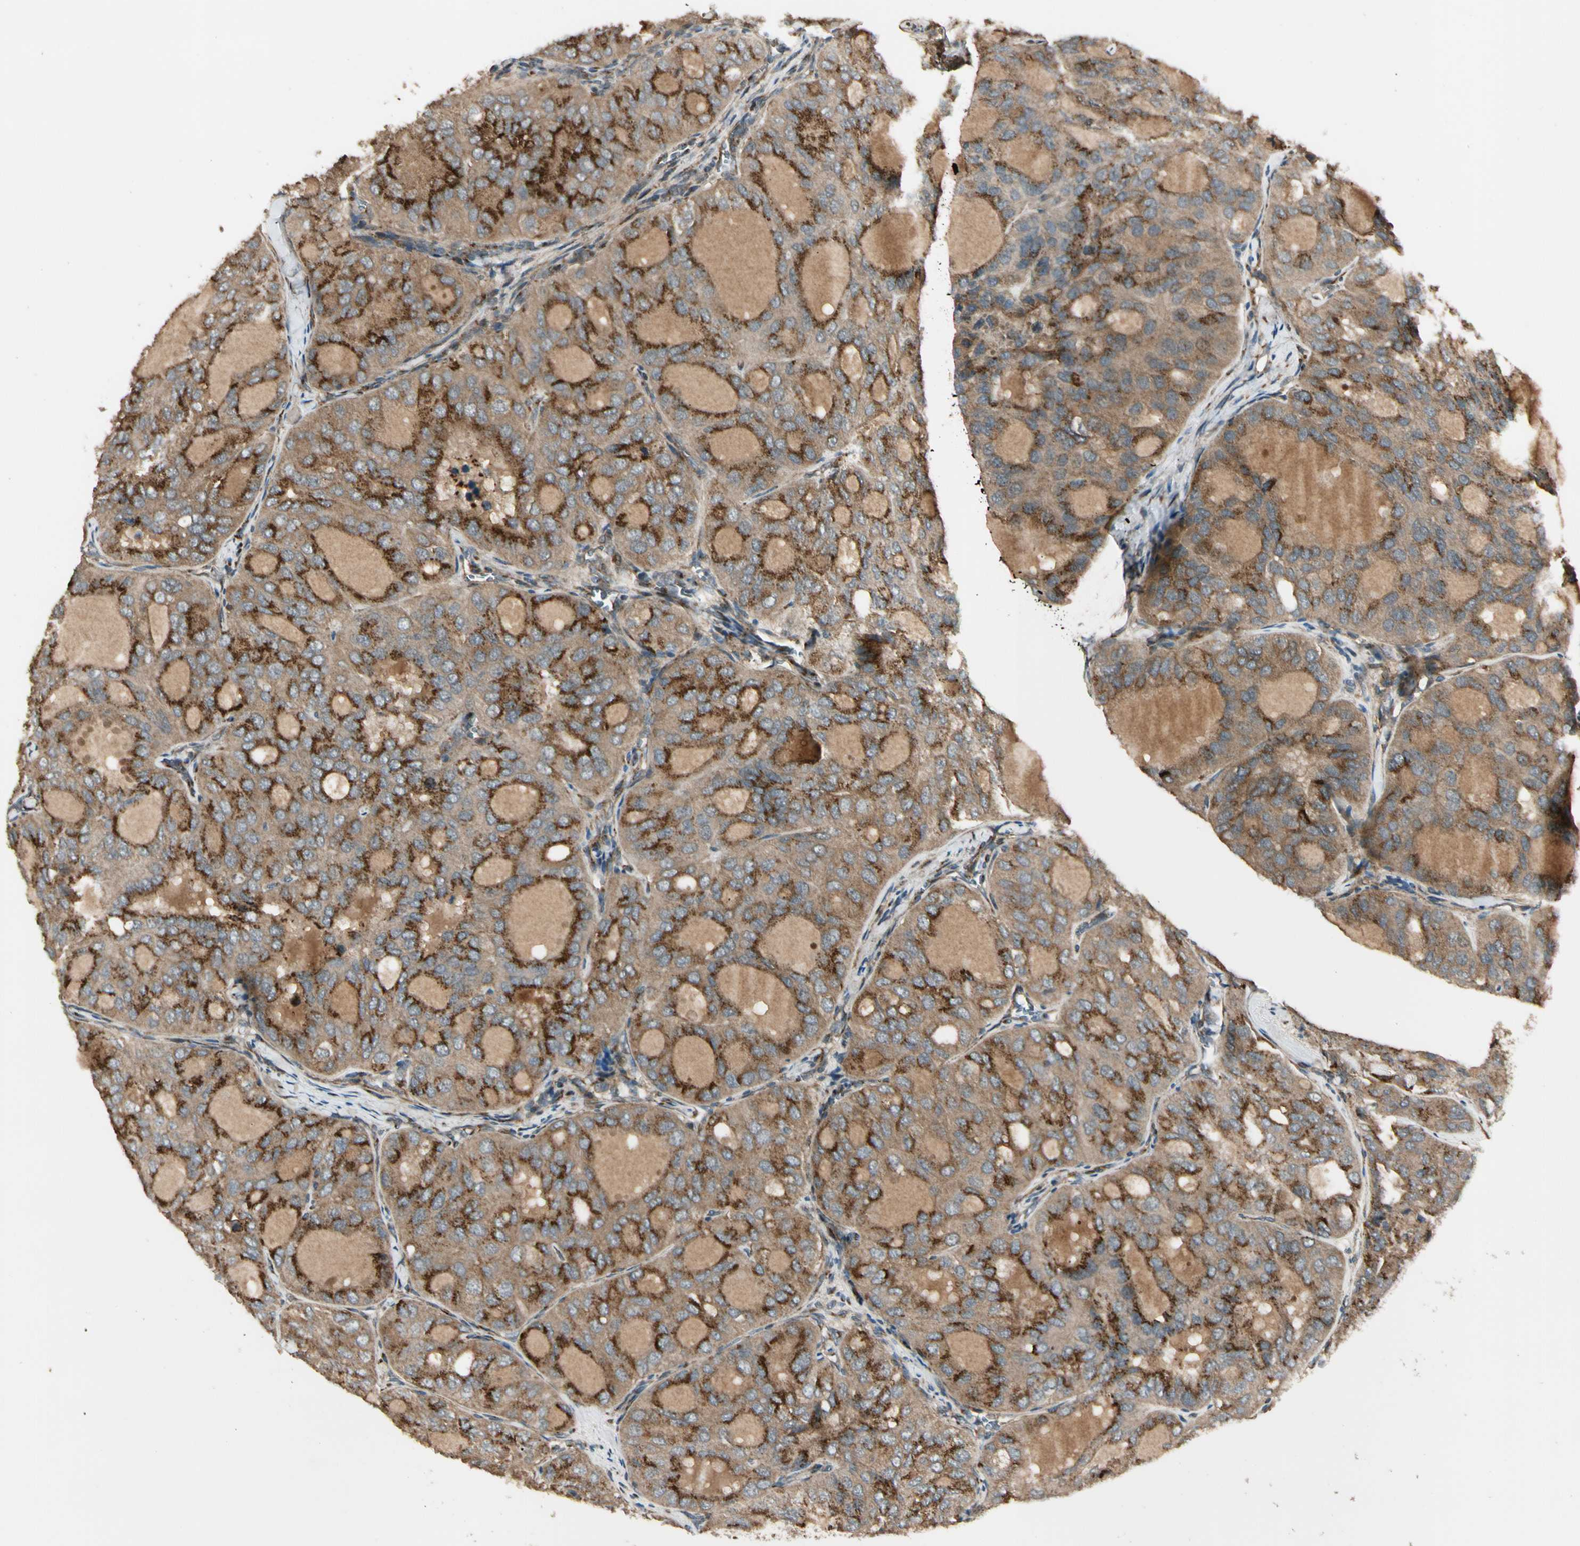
{"staining": {"intensity": "strong", "quantity": ">75%", "location": "cytoplasmic/membranous"}, "tissue": "thyroid cancer", "cell_type": "Tumor cells", "image_type": "cancer", "snomed": [{"axis": "morphology", "description": "Follicular adenoma carcinoma, NOS"}, {"axis": "topography", "description": "Thyroid gland"}], "caption": "This is an image of IHC staining of follicular adenoma carcinoma (thyroid), which shows strong expression in the cytoplasmic/membranous of tumor cells.", "gene": "GCK", "patient": {"sex": "male", "age": 75}}